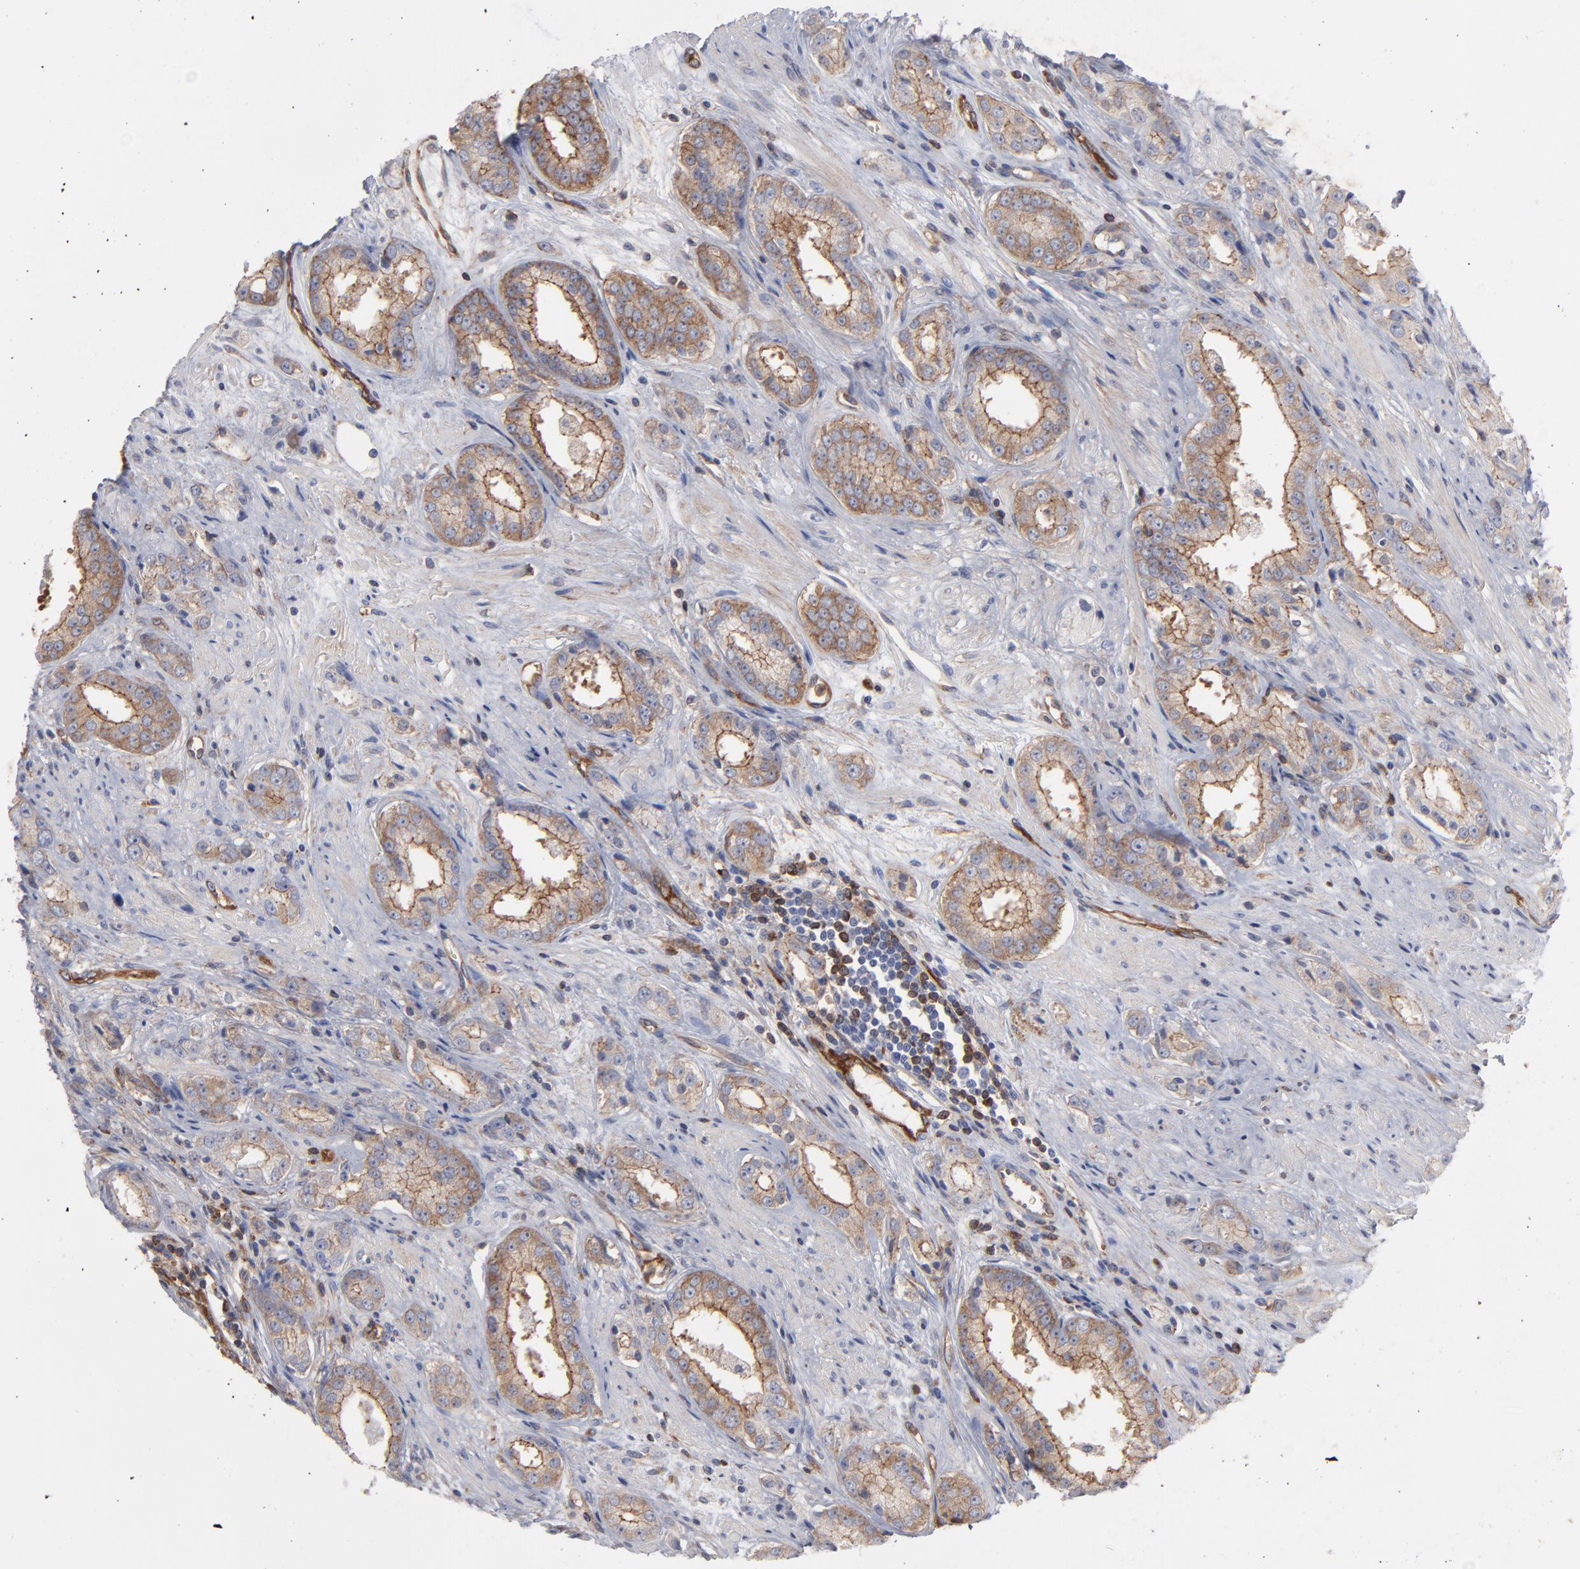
{"staining": {"intensity": "weak", "quantity": ">75%", "location": "cytoplasmic/membranous"}, "tissue": "prostate cancer", "cell_type": "Tumor cells", "image_type": "cancer", "snomed": [{"axis": "morphology", "description": "Adenocarcinoma, Medium grade"}, {"axis": "topography", "description": "Prostate"}], "caption": "Immunohistochemical staining of human adenocarcinoma (medium-grade) (prostate) demonstrates weak cytoplasmic/membranous protein positivity in approximately >75% of tumor cells. Immunohistochemistry (ihc) stains the protein of interest in brown and the nuclei are stained blue.", "gene": "PXN", "patient": {"sex": "male", "age": 53}}